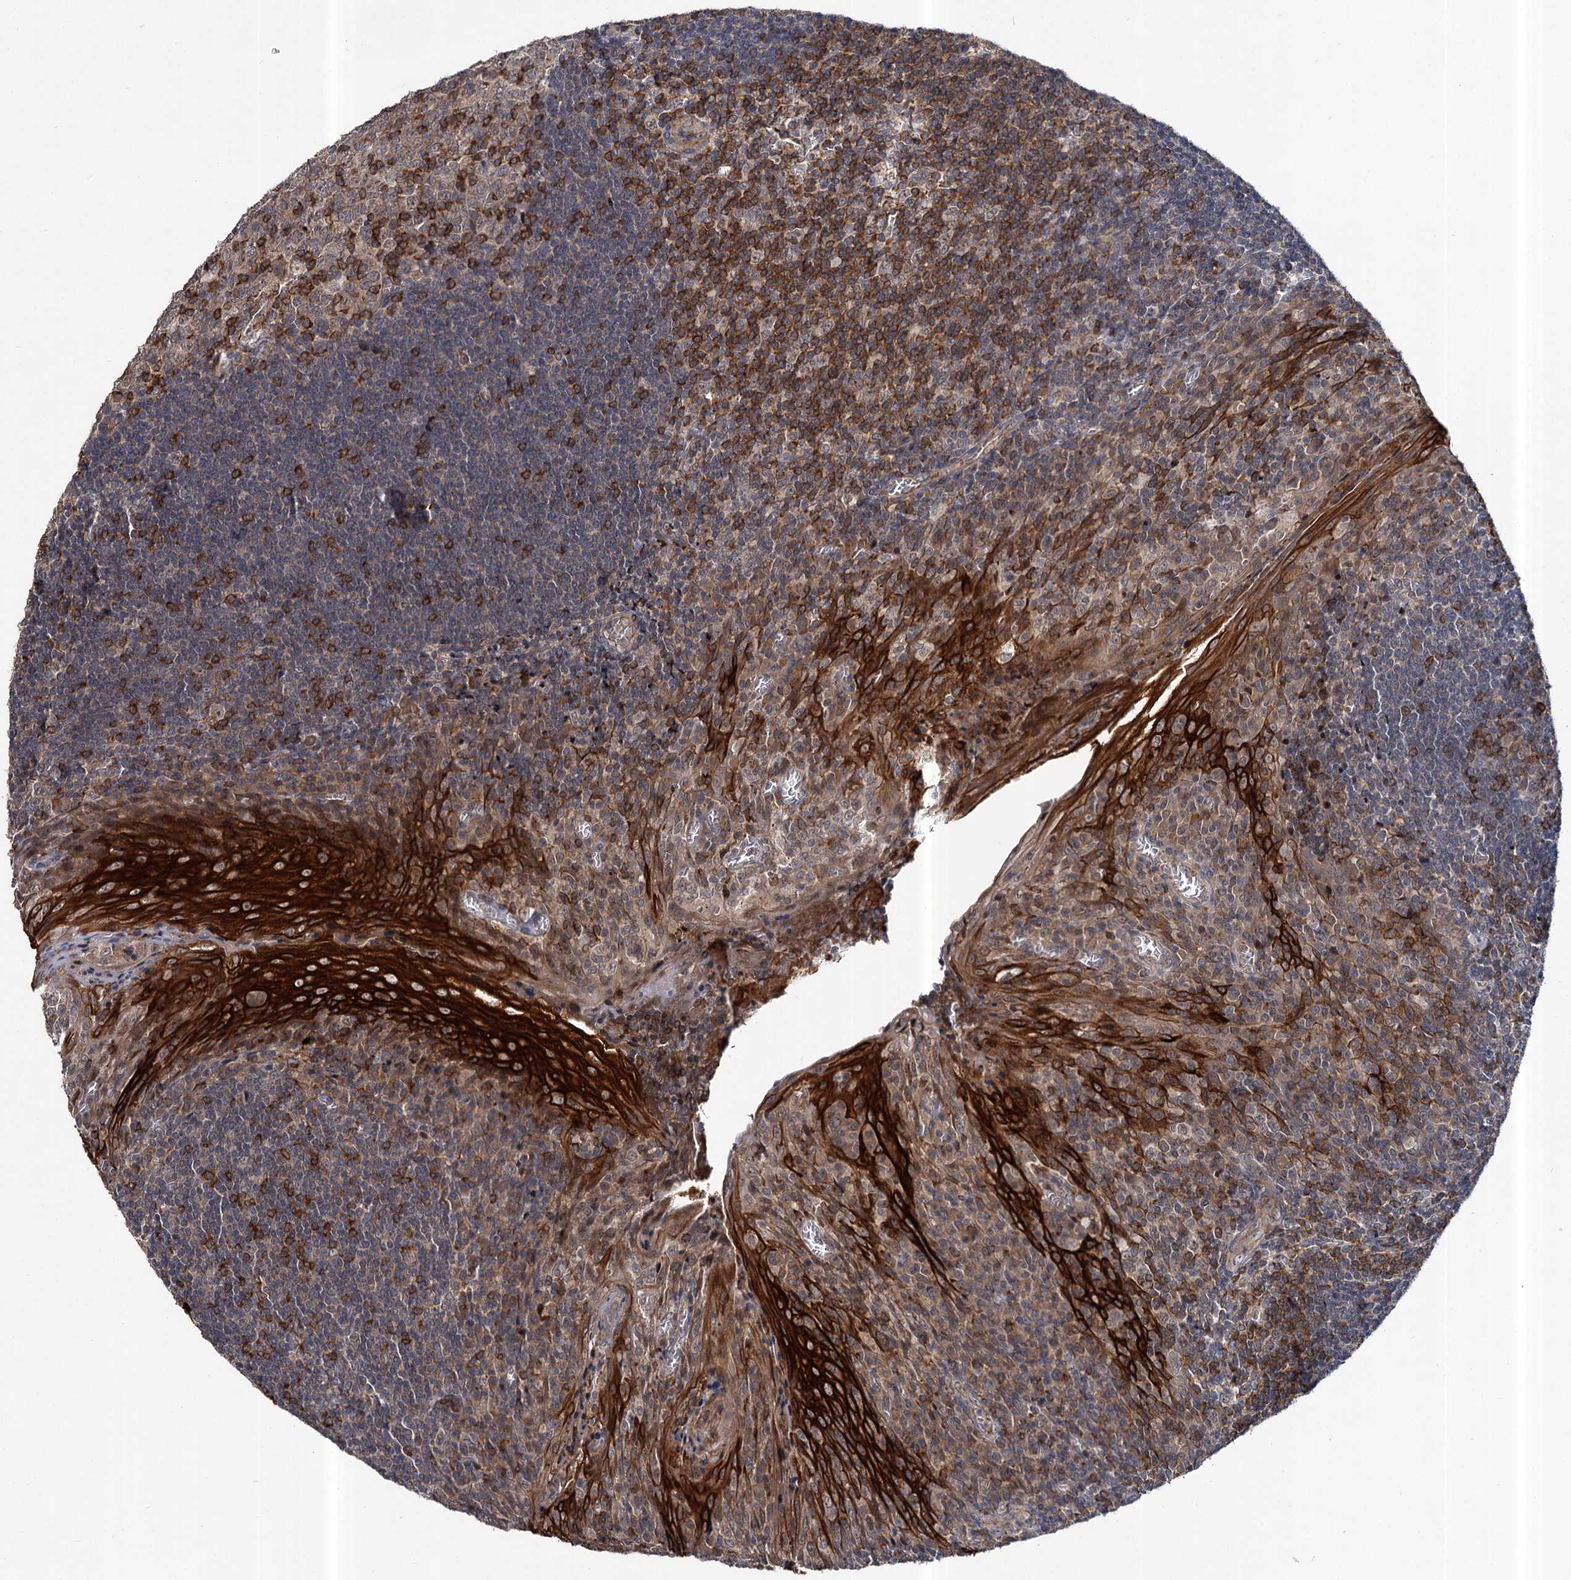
{"staining": {"intensity": "strong", "quantity": "<25%", "location": "cytoplasmic/membranous"}, "tissue": "tonsil", "cell_type": "Germinal center cells", "image_type": "normal", "snomed": [{"axis": "morphology", "description": "Normal tissue, NOS"}, {"axis": "topography", "description": "Tonsil"}], "caption": "Germinal center cells display medium levels of strong cytoplasmic/membranous staining in about <25% of cells in unremarkable human tonsil.", "gene": "ABLIM1", "patient": {"sex": "male", "age": 27}}